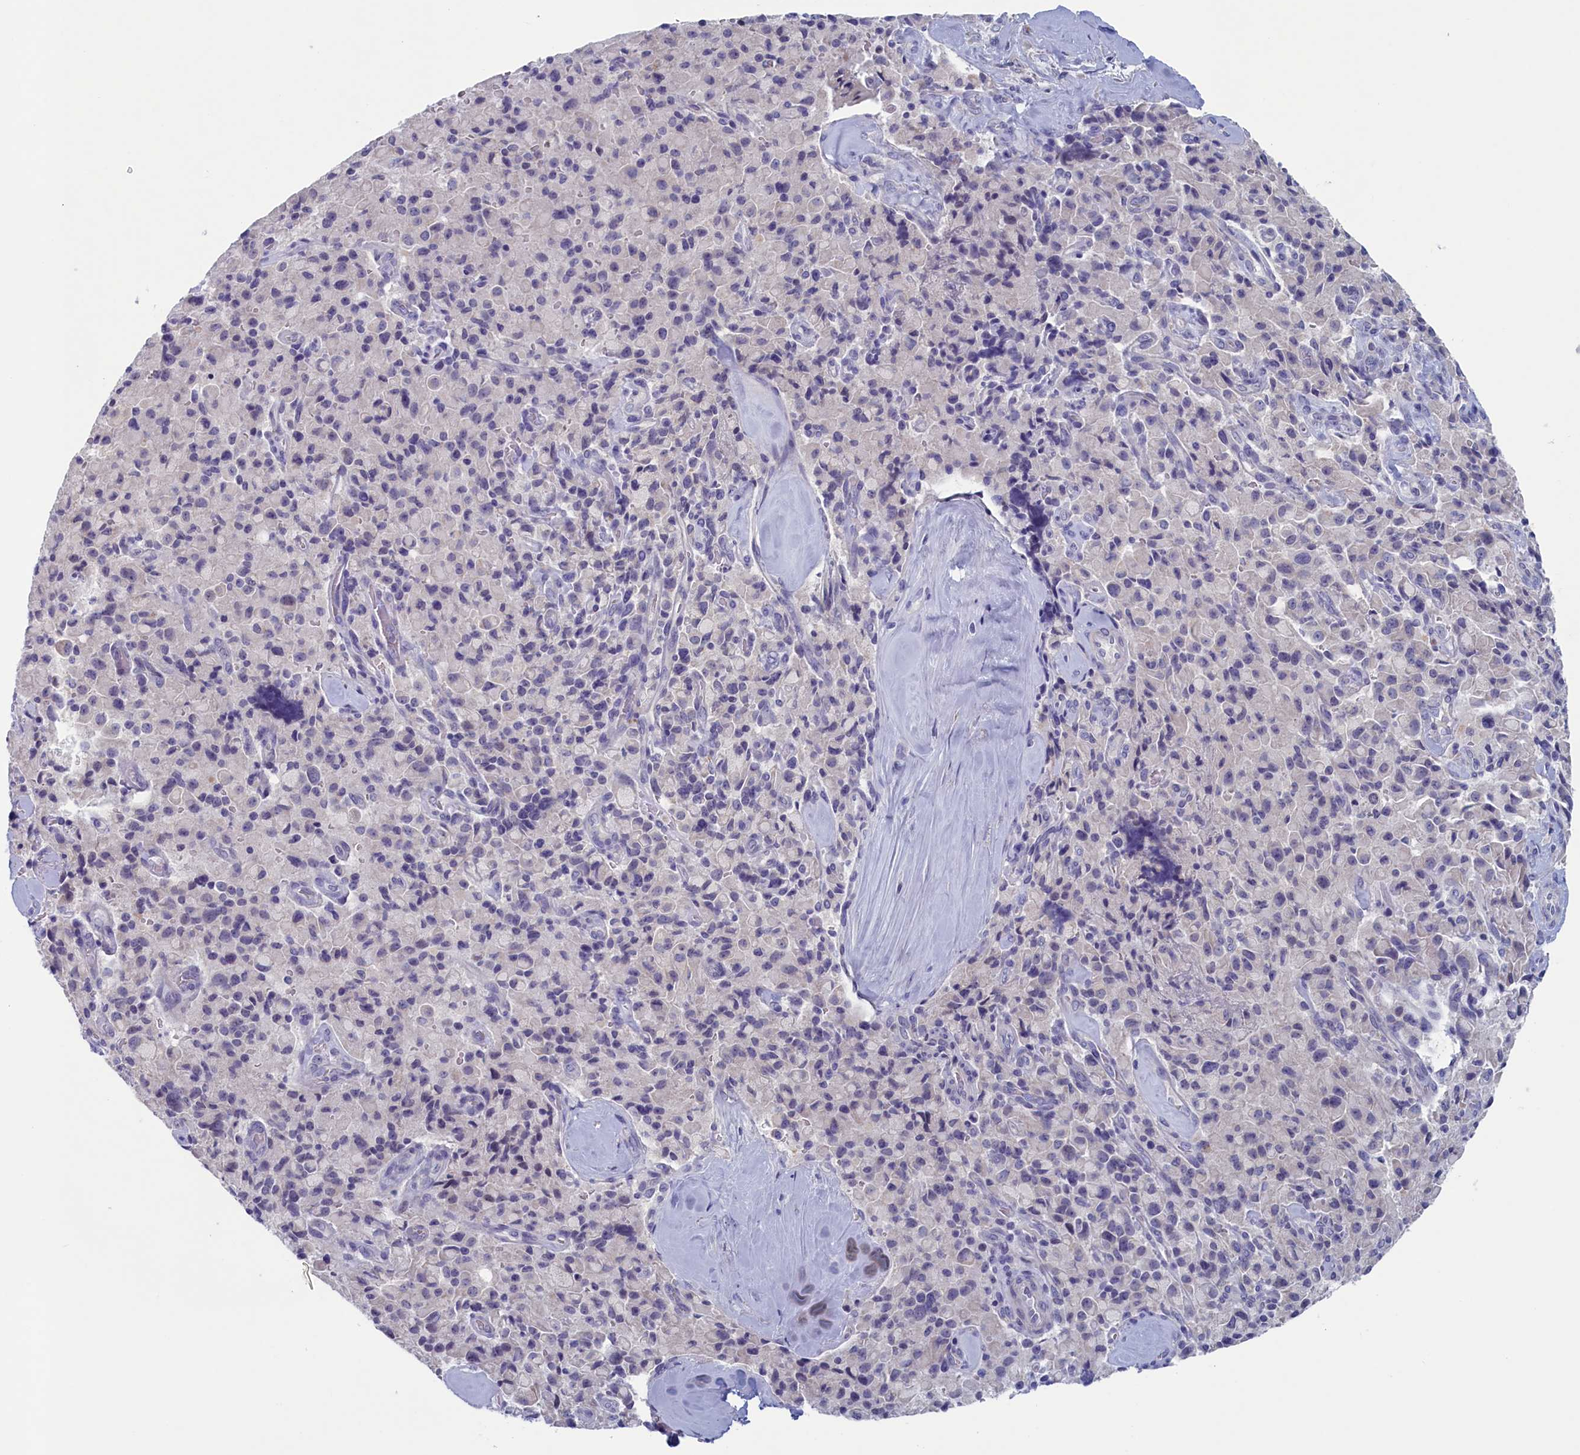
{"staining": {"intensity": "negative", "quantity": "none", "location": "none"}, "tissue": "pancreatic cancer", "cell_type": "Tumor cells", "image_type": "cancer", "snomed": [{"axis": "morphology", "description": "Adenocarcinoma, NOS"}, {"axis": "topography", "description": "Pancreas"}], "caption": "A photomicrograph of pancreatic cancer (adenocarcinoma) stained for a protein demonstrates no brown staining in tumor cells.", "gene": "WDR76", "patient": {"sex": "male", "age": 65}}